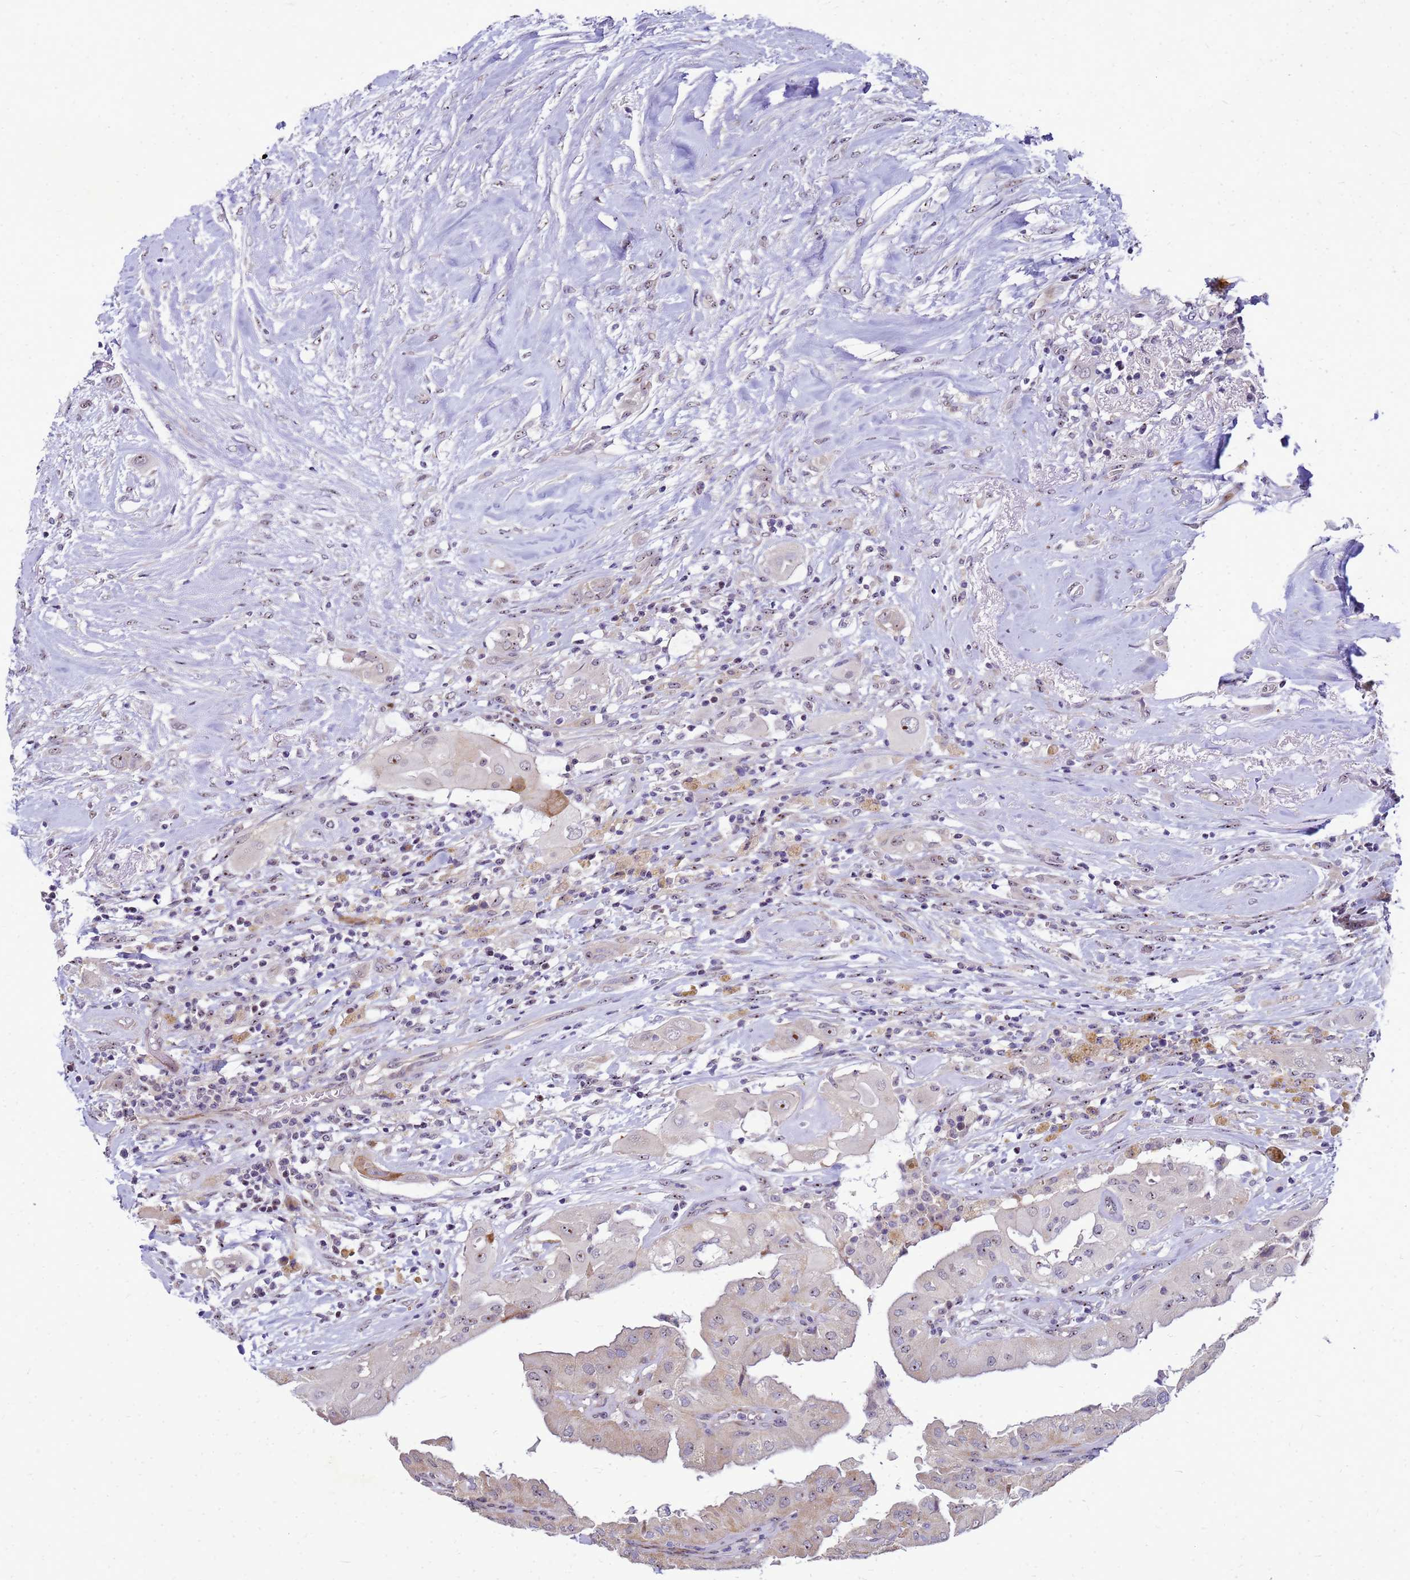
{"staining": {"intensity": "moderate", "quantity": "<25%", "location": "nuclear"}, "tissue": "thyroid cancer", "cell_type": "Tumor cells", "image_type": "cancer", "snomed": [{"axis": "morphology", "description": "Papillary adenocarcinoma, NOS"}, {"axis": "topography", "description": "Thyroid gland"}], "caption": "Thyroid cancer (papillary adenocarcinoma) tissue demonstrates moderate nuclear expression in approximately <25% of tumor cells, visualized by immunohistochemistry.", "gene": "RSPO1", "patient": {"sex": "female", "age": 59}}